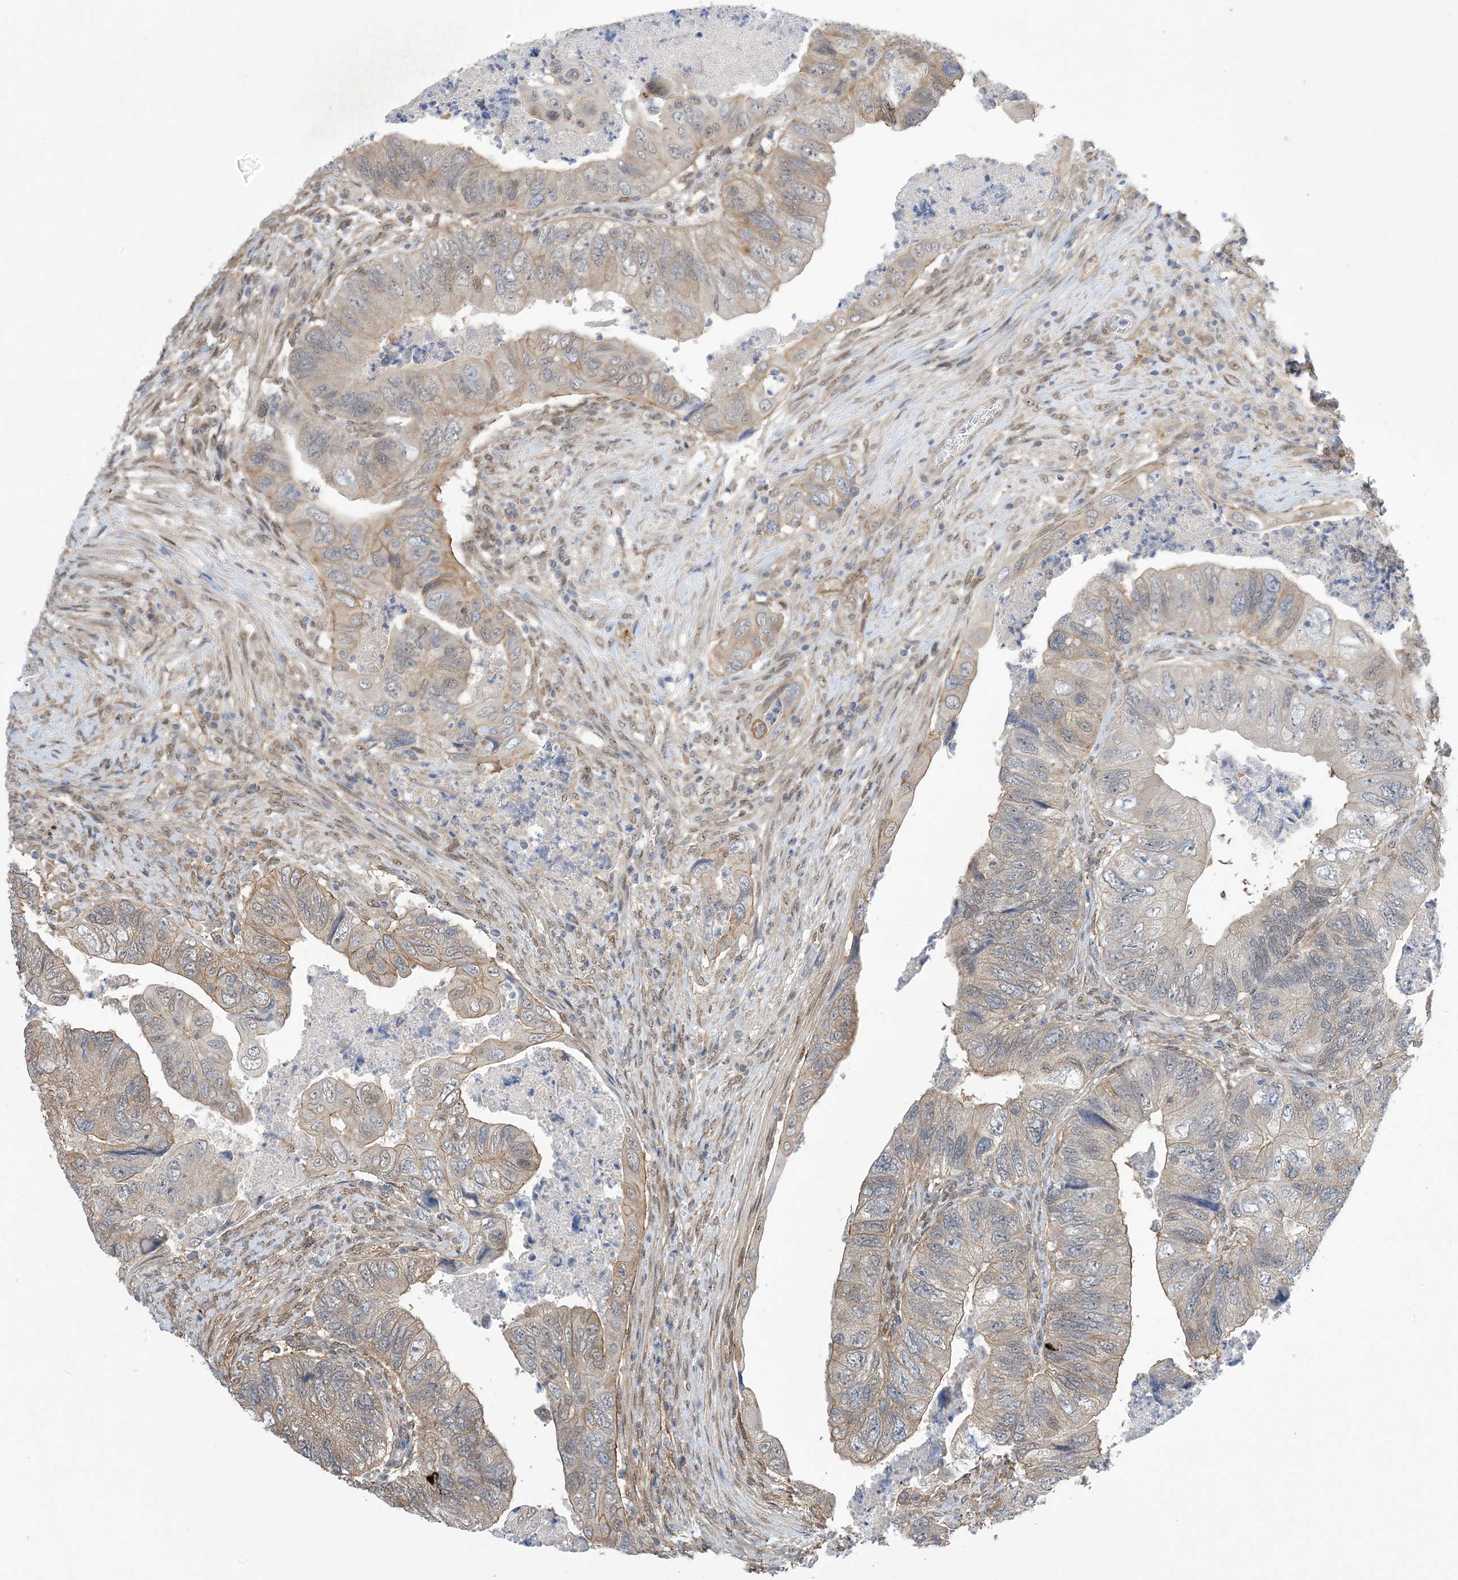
{"staining": {"intensity": "moderate", "quantity": "<25%", "location": "cytoplasmic/membranous"}, "tissue": "colorectal cancer", "cell_type": "Tumor cells", "image_type": "cancer", "snomed": [{"axis": "morphology", "description": "Adenocarcinoma, NOS"}, {"axis": "topography", "description": "Rectum"}], "caption": "Protein expression analysis of human colorectal cancer (adenocarcinoma) reveals moderate cytoplasmic/membranous expression in approximately <25% of tumor cells. (Stains: DAB (3,3'-diaminobenzidine) in brown, nuclei in blue, Microscopy: brightfield microscopy at high magnification).", "gene": "ZNF8", "patient": {"sex": "male", "age": 63}}